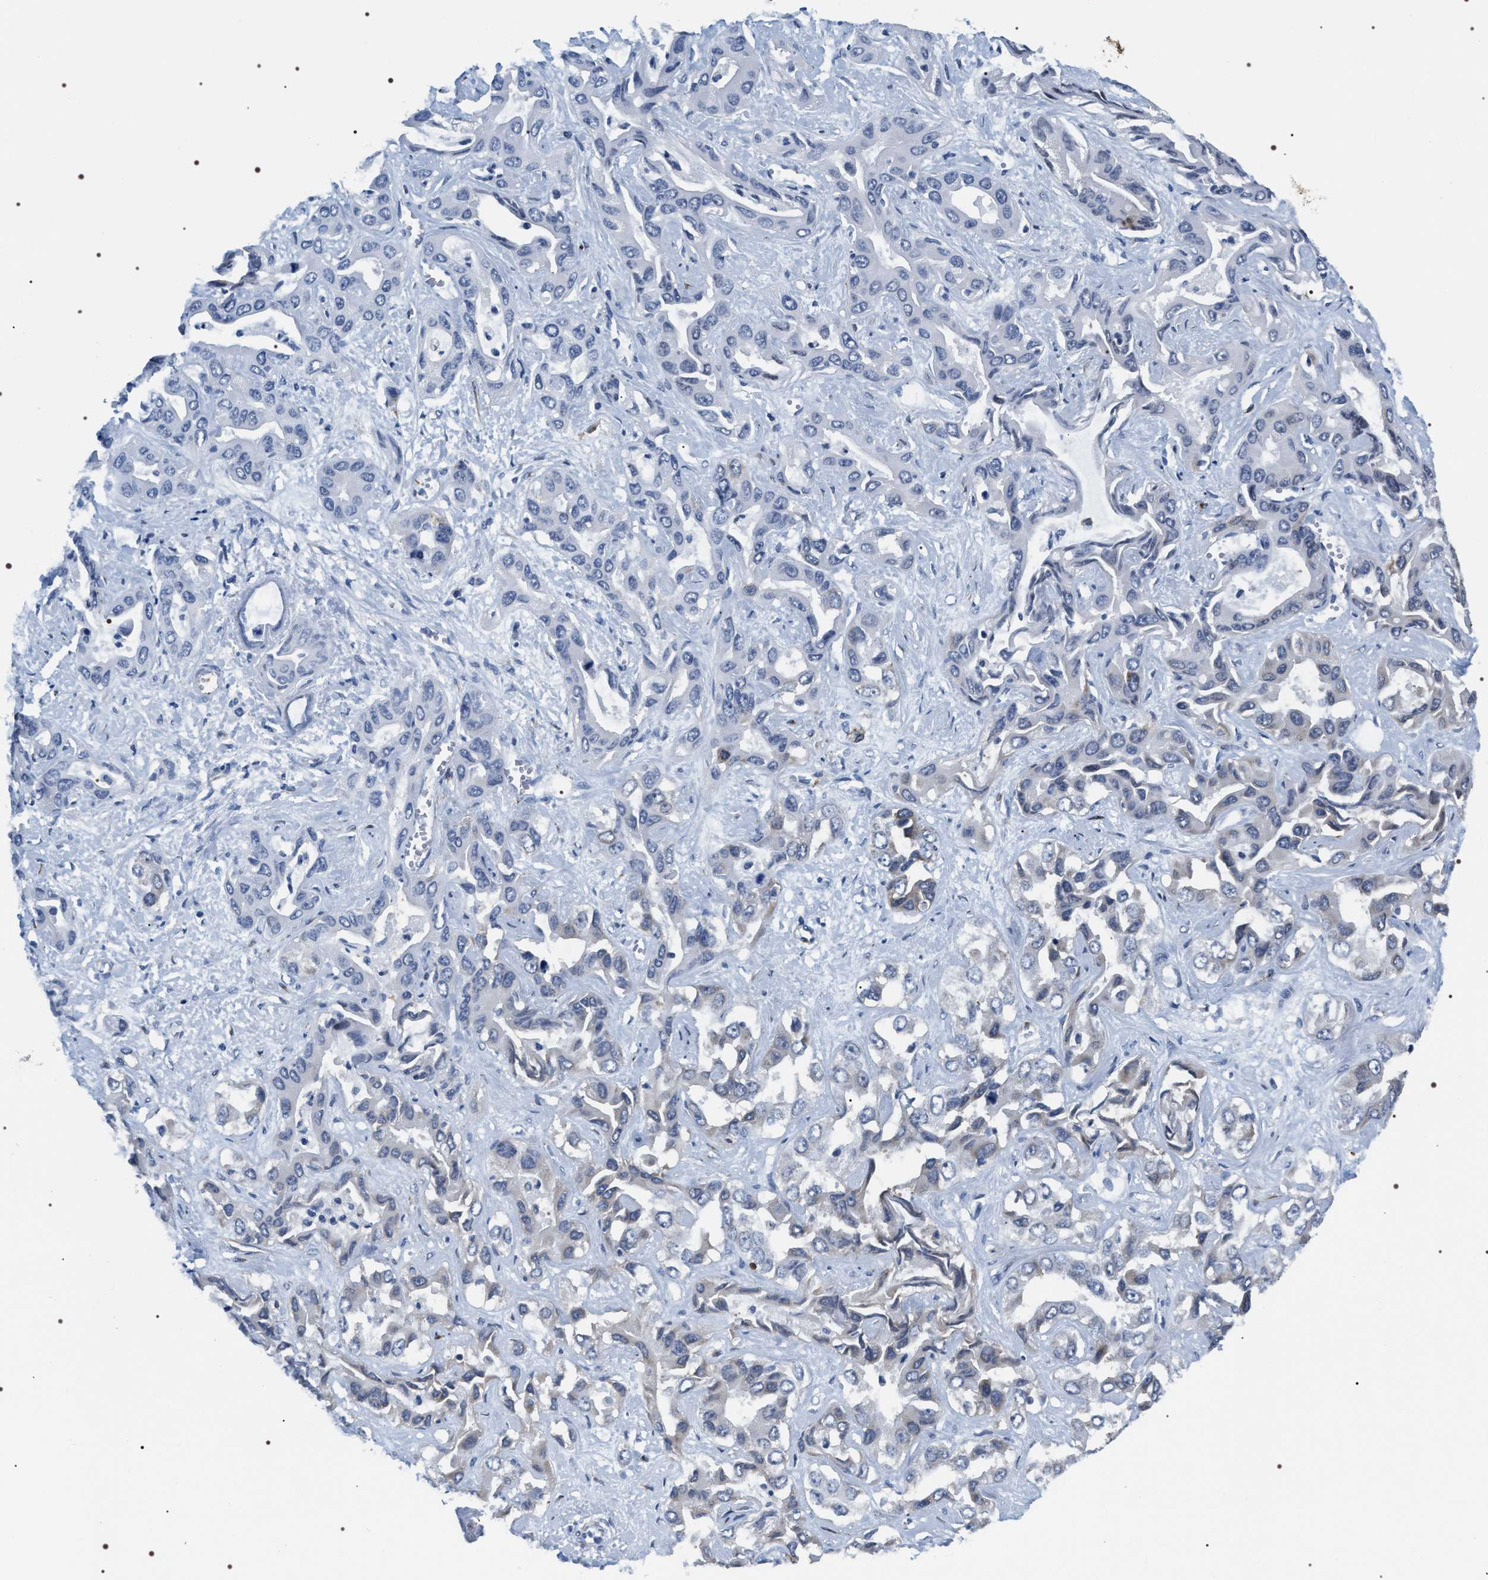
{"staining": {"intensity": "weak", "quantity": "<25%", "location": "cytoplasmic/membranous"}, "tissue": "liver cancer", "cell_type": "Tumor cells", "image_type": "cancer", "snomed": [{"axis": "morphology", "description": "Cholangiocarcinoma"}, {"axis": "topography", "description": "Liver"}], "caption": "This is an IHC histopathology image of liver cancer (cholangiocarcinoma). There is no staining in tumor cells.", "gene": "PKD1L1", "patient": {"sex": "female", "age": 52}}